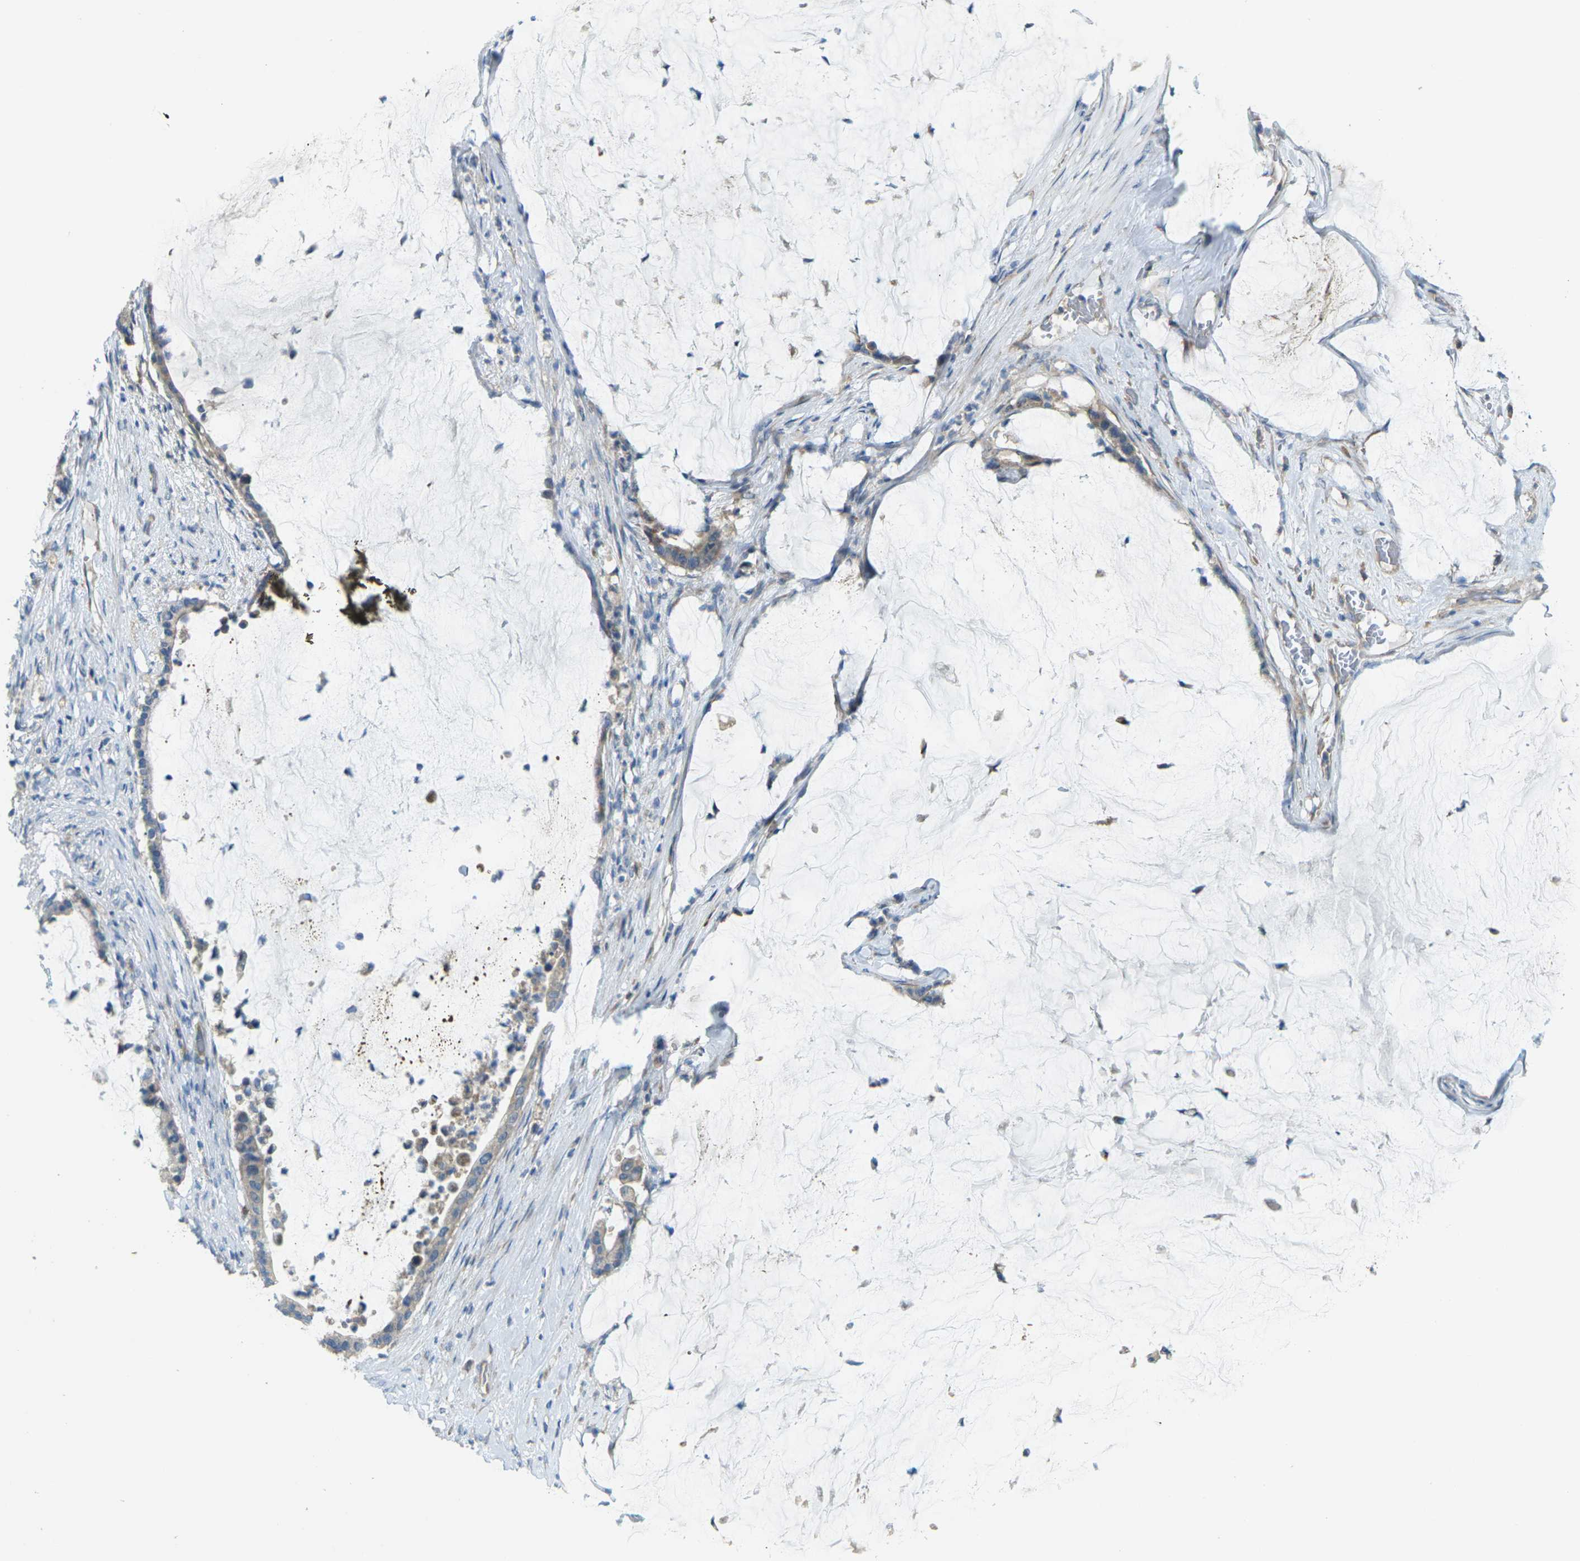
{"staining": {"intensity": "weak", "quantity": "25%-75%", "location": "cytoplasmic/membranous"}, "tissue": "pancreatic cancer", "cell_type": "Tumor cells", "image_type": "cancer", "snomed": [{"axis": "morphology", "description": "Adenocarcinoma, NOS"}, {"axis": "topography", "description": "Pancreas"}], "caption": "Pancreatic cancer (adenocarcinoma) tissue demonstrates weak cytoplasmic/membranous expression in approximately 25%-75% of tumor cells Immunohistochemistry stains the protein of interest in brown and the nuclei are stained blue.", "gene": "MYLK4", "patient": {"sex": "male", "age": 41}}